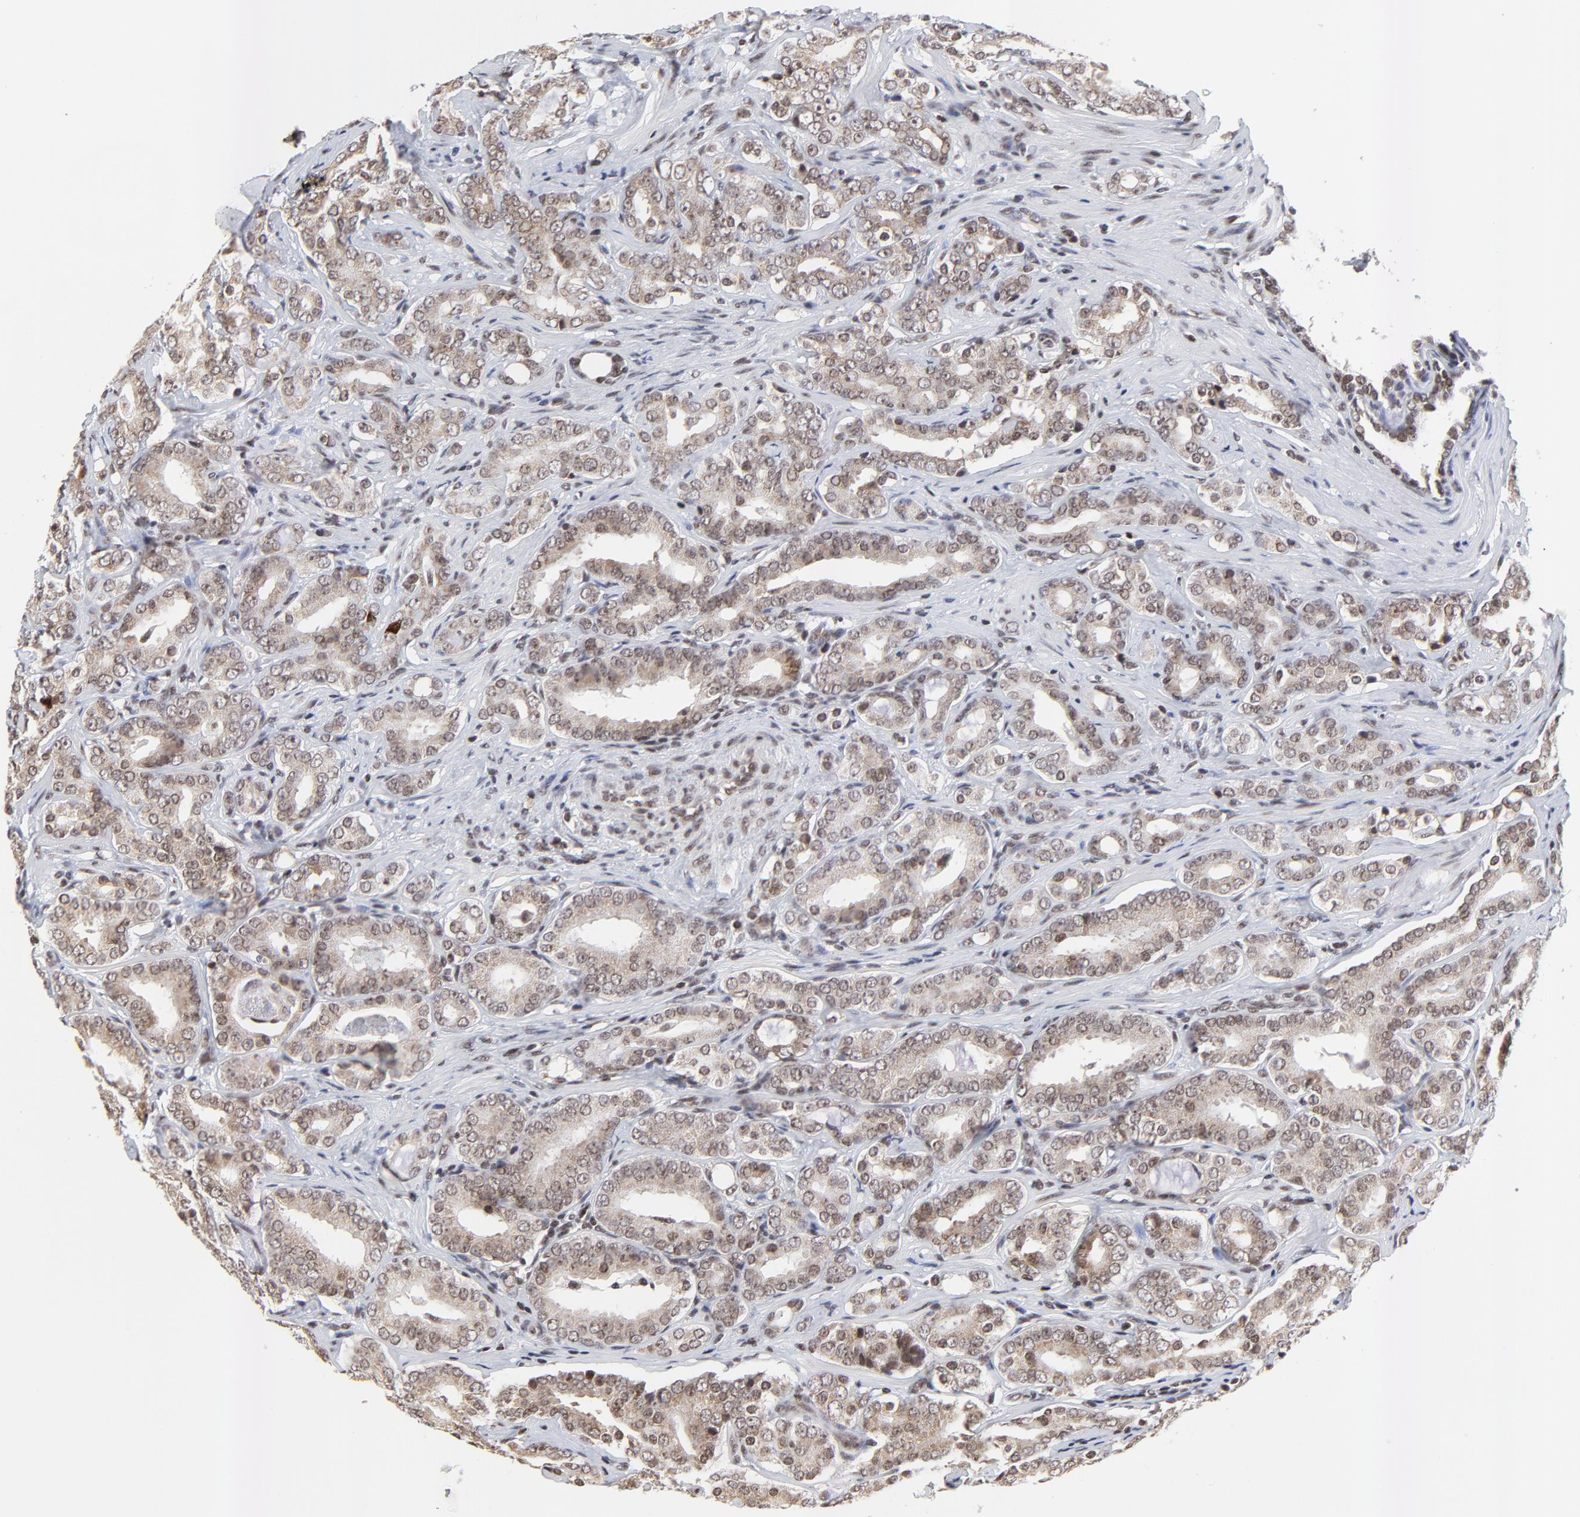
{"staining": {"intensity": "moderate", "quantity": ">75%", "location": "cytoplasmic/membranous,nuclear"}, "tissue": "prostate cancer", "cell_type": "Tumor cells", "image_type": "cancer", "snomed": [{"axis": "morphology", "description": "Adenocarcinoma, Low grade"}, {"axis": "topography", "description": "Prostate"}], "caption": "IHC staining of low-grade adenocarcinoma (prostate), which exhibits medium levels of moderate cytoplasmic/membranous and nuclear positivity in approximately >75% of tumor cells indicating moderate cytoplasmic/membranous and nuclear protein expression. The staining was performed using DAB (brown) for protein detection and nuclei were counterstained in hematoxylin (blue).", "gene": "ZNF777", "patient": {"sex": "male", "age": 59}}